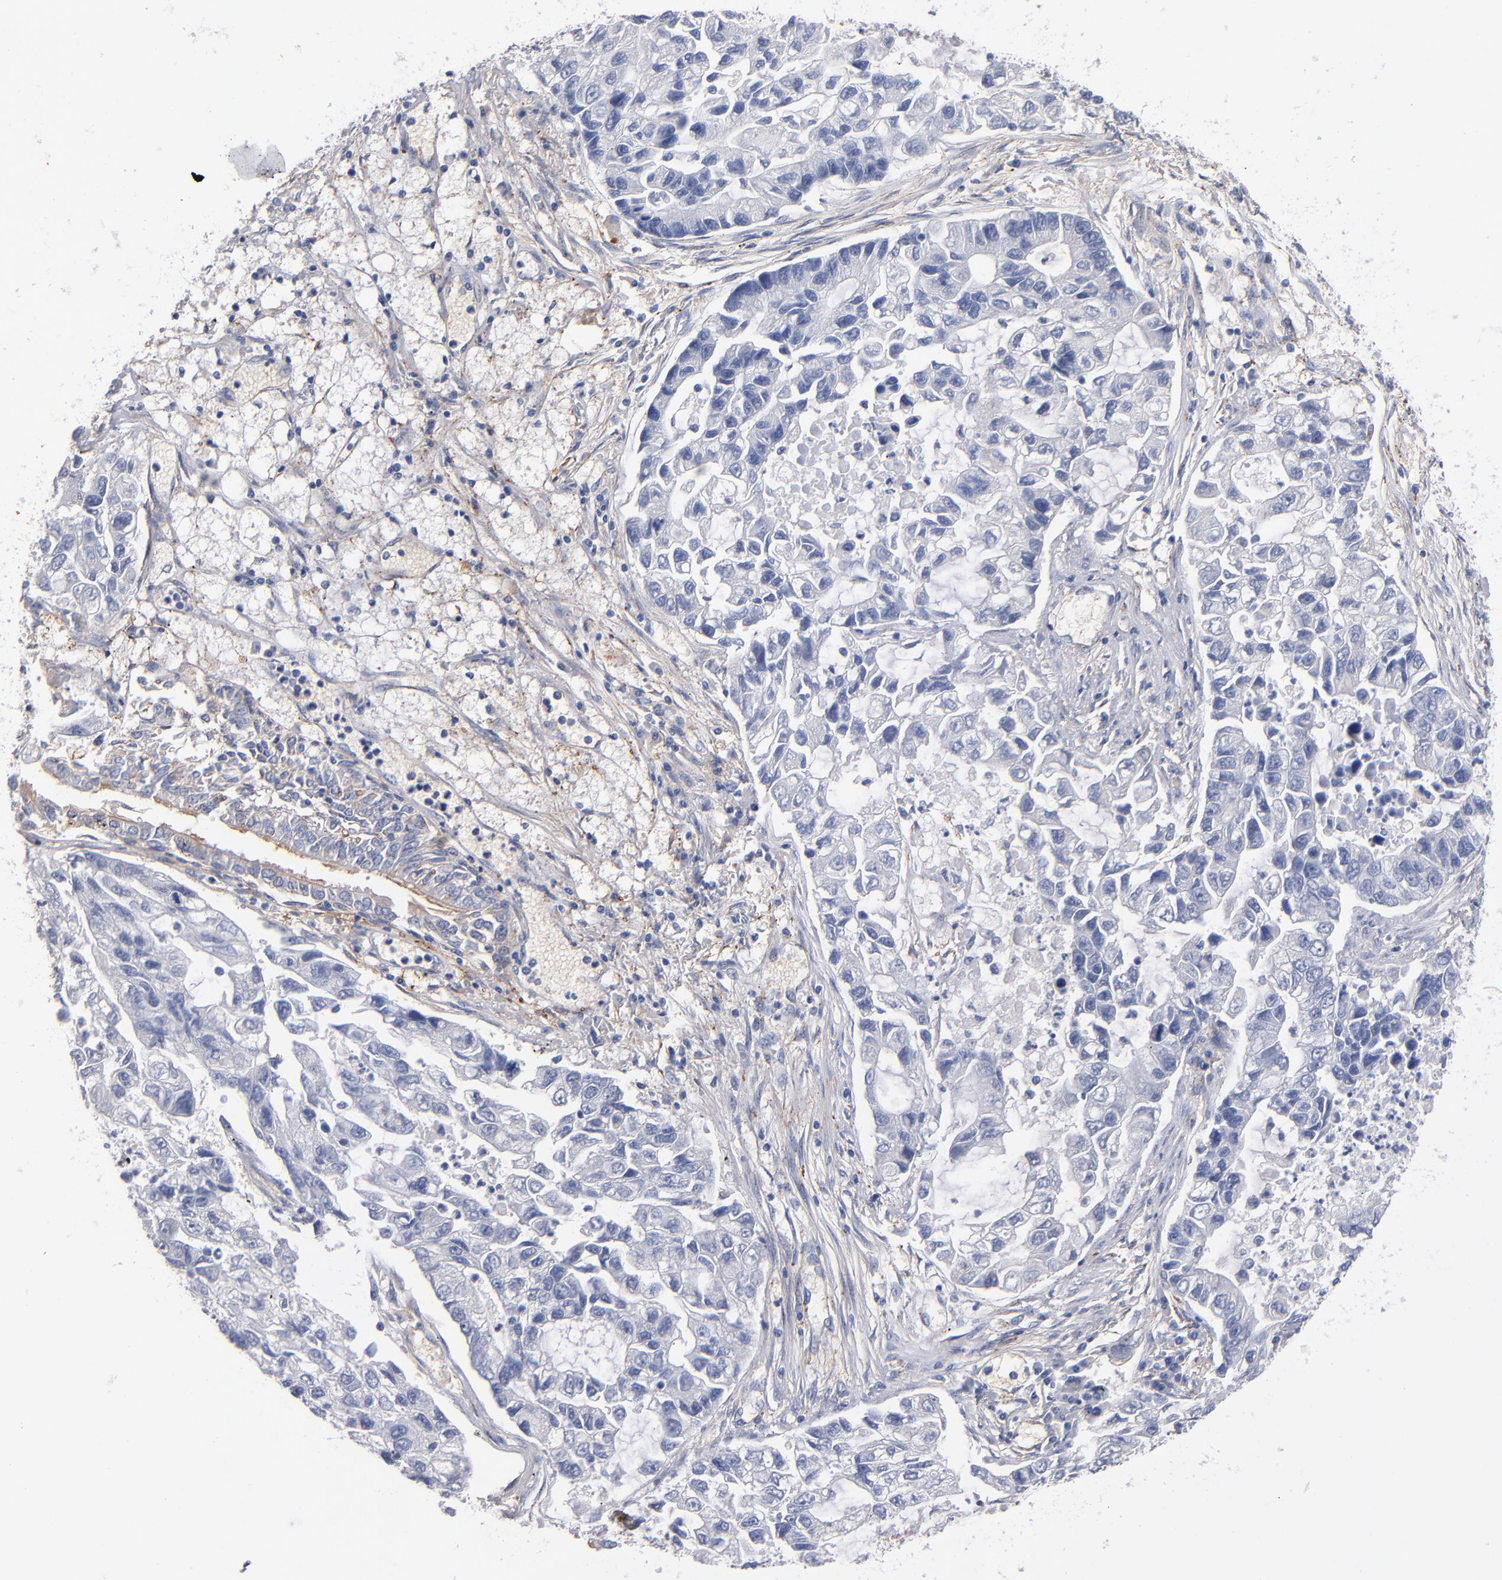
{"staining": {"intensity": "negative", "quantity": "none", "location": "none"}, "tissue": "lung cancer", "cell_type": "Tumor cells", "image_type": "cancer", "snomed": [{"axis": "morphology", "description": "Adenocarcinoma, NOS"}, {"axis": "topography", "description": "Lung"}], "caption": "High power microscopy image of an immunohistochemistry histopathology image of lung adenocarcinoma, revealing no significant expression in tumor cells.", "gene": "PLSCR4", "patient": {"sex": "female", "age": 51}}